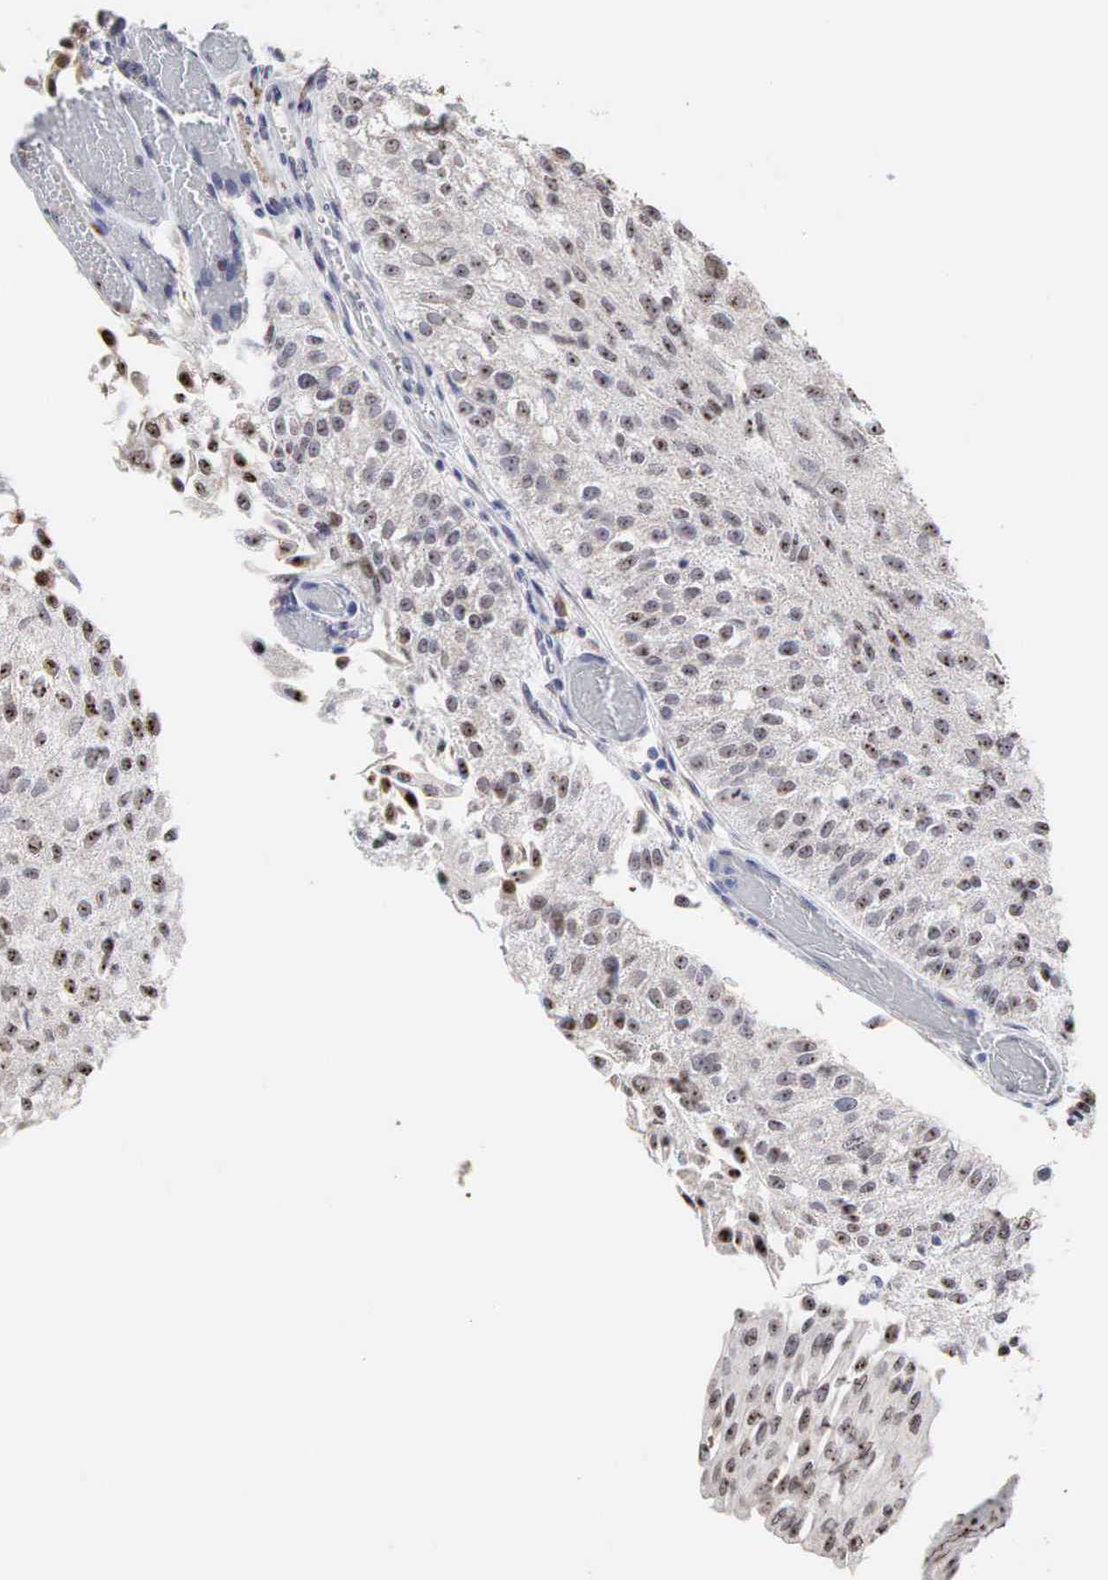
{"staining": {"intensity": "strong", "quantity": ">75%", "location": "cytoplasmic/membranous,nuclear"}, "tissue": "urothelial cancer", "cell_type": "Tumor cells", "image_type": "cancer", "snomed": [{"axis": "morphology", "description": "Urothelial carcinoma, Low grade"}, {"axis": "topography", "description": "Urinary bladder"}], "caption": "Urothelial carcinoma (low-grade) was stained to show a protein in brown. There is high levels of strong cytoplasmic/membranous and nuclear staining in approximately >75% of tumor cells. (DAB (3,3'-diaminobenzidine) IHC with brightfield microscopy, high magnification).", "gene": "DKC1", "patient": {"sex": "male", "age": 86}}